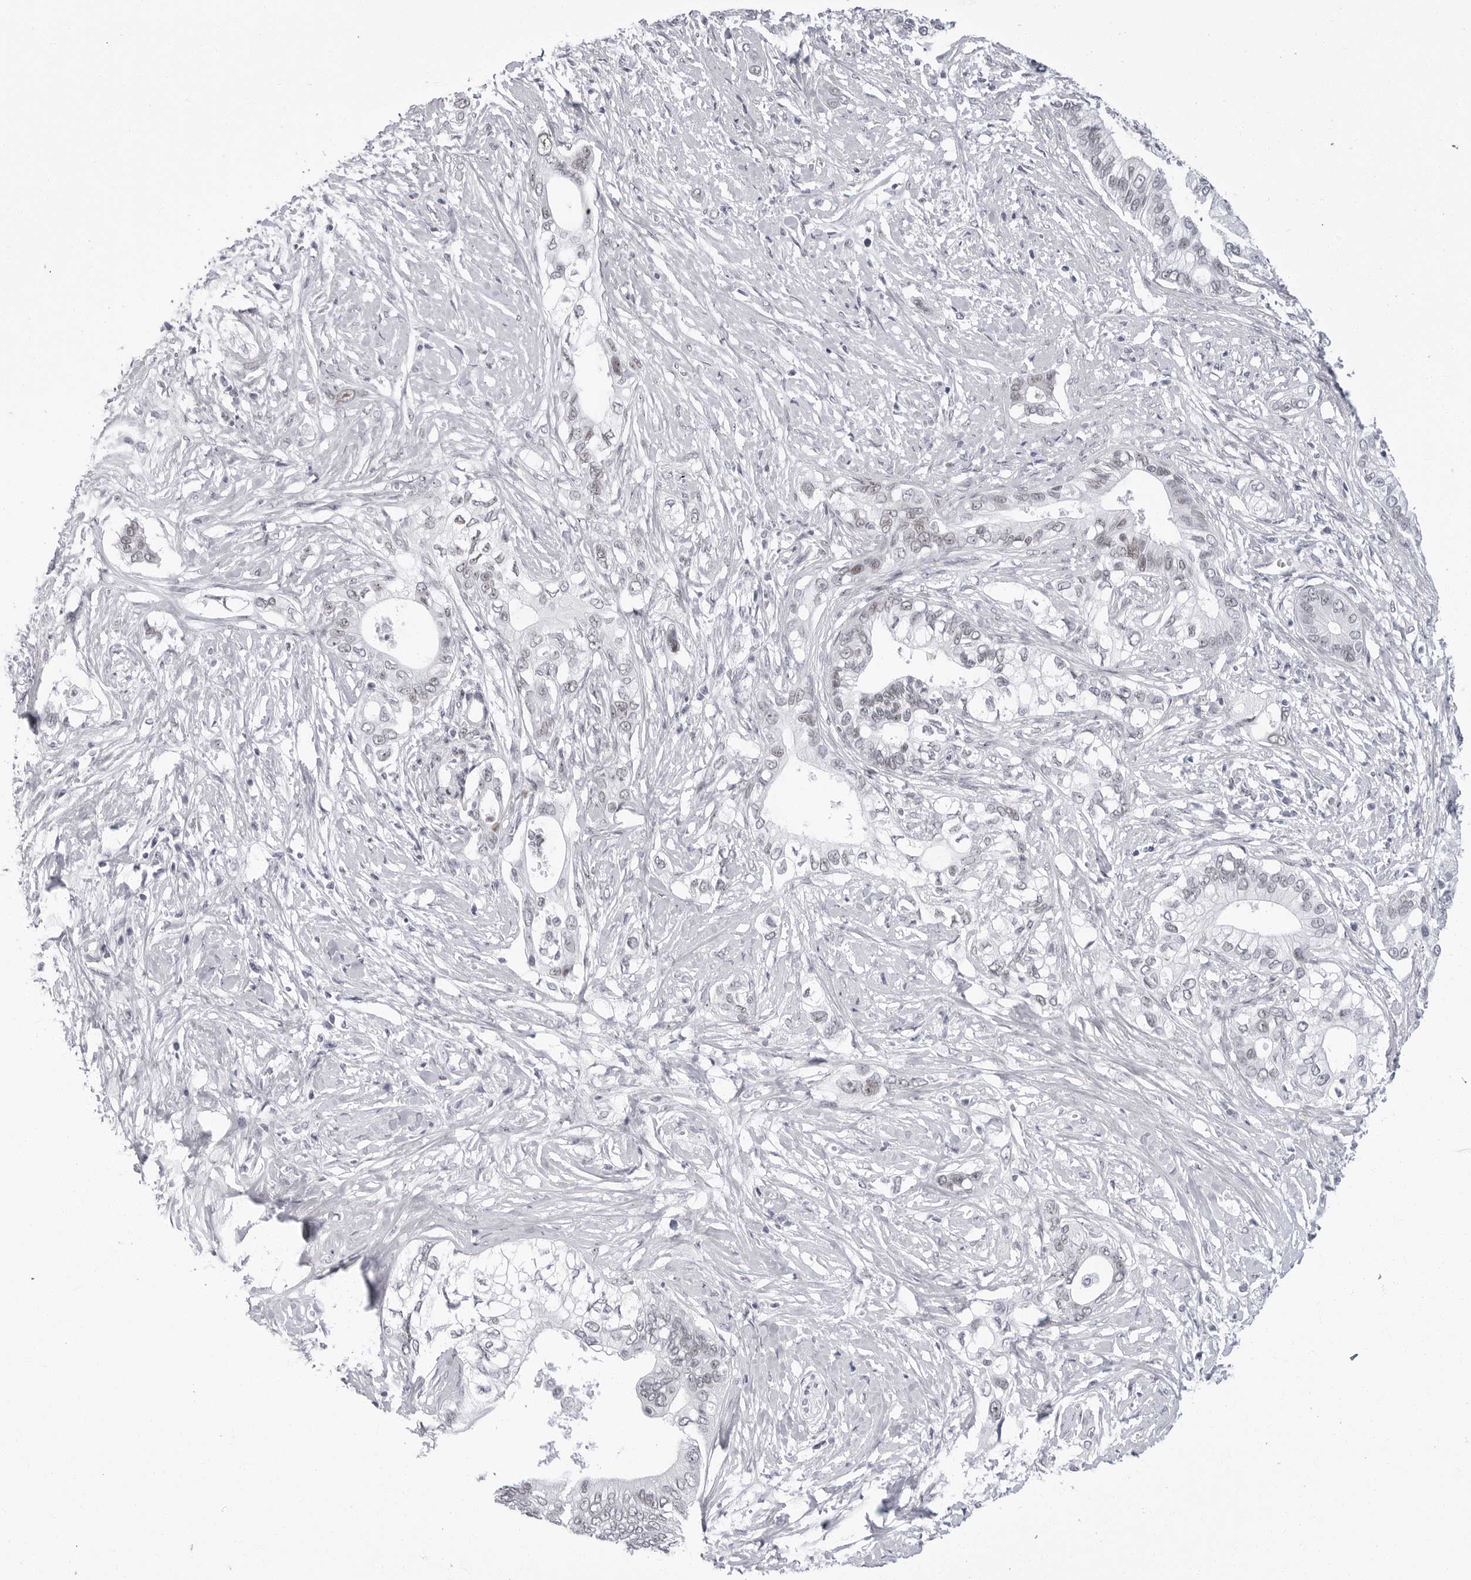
{"staining": {"intensity": "weak", "quantity": "<25%", "location": "nuclear"}, "tissue": "pancreatic cancer", "cell_type": "Tumor cells", "image_type": "cancer", "snomed": [{"axis": "morphology", "description": "Normal tissue, NOS"}, {"axis": "morphology", "description": "Adenocarcinoma, NOS"}, {"axis": "topography", "description": "Pancreas"}, {"axis": "topography", "description": "Peripheral nerve tissue"}], "caption": "Micrograph shows no protein expression in tumor cells of adenocarcinoma (pancreatic) tissue. (Stains: DAB immunohistochemistry (IHC) with hematoxylin counter stain, Microscopy: brightfield microscopy at high magnification).", "gene": "VEZF1", "patient": {"sex": "male", "age": 59}}